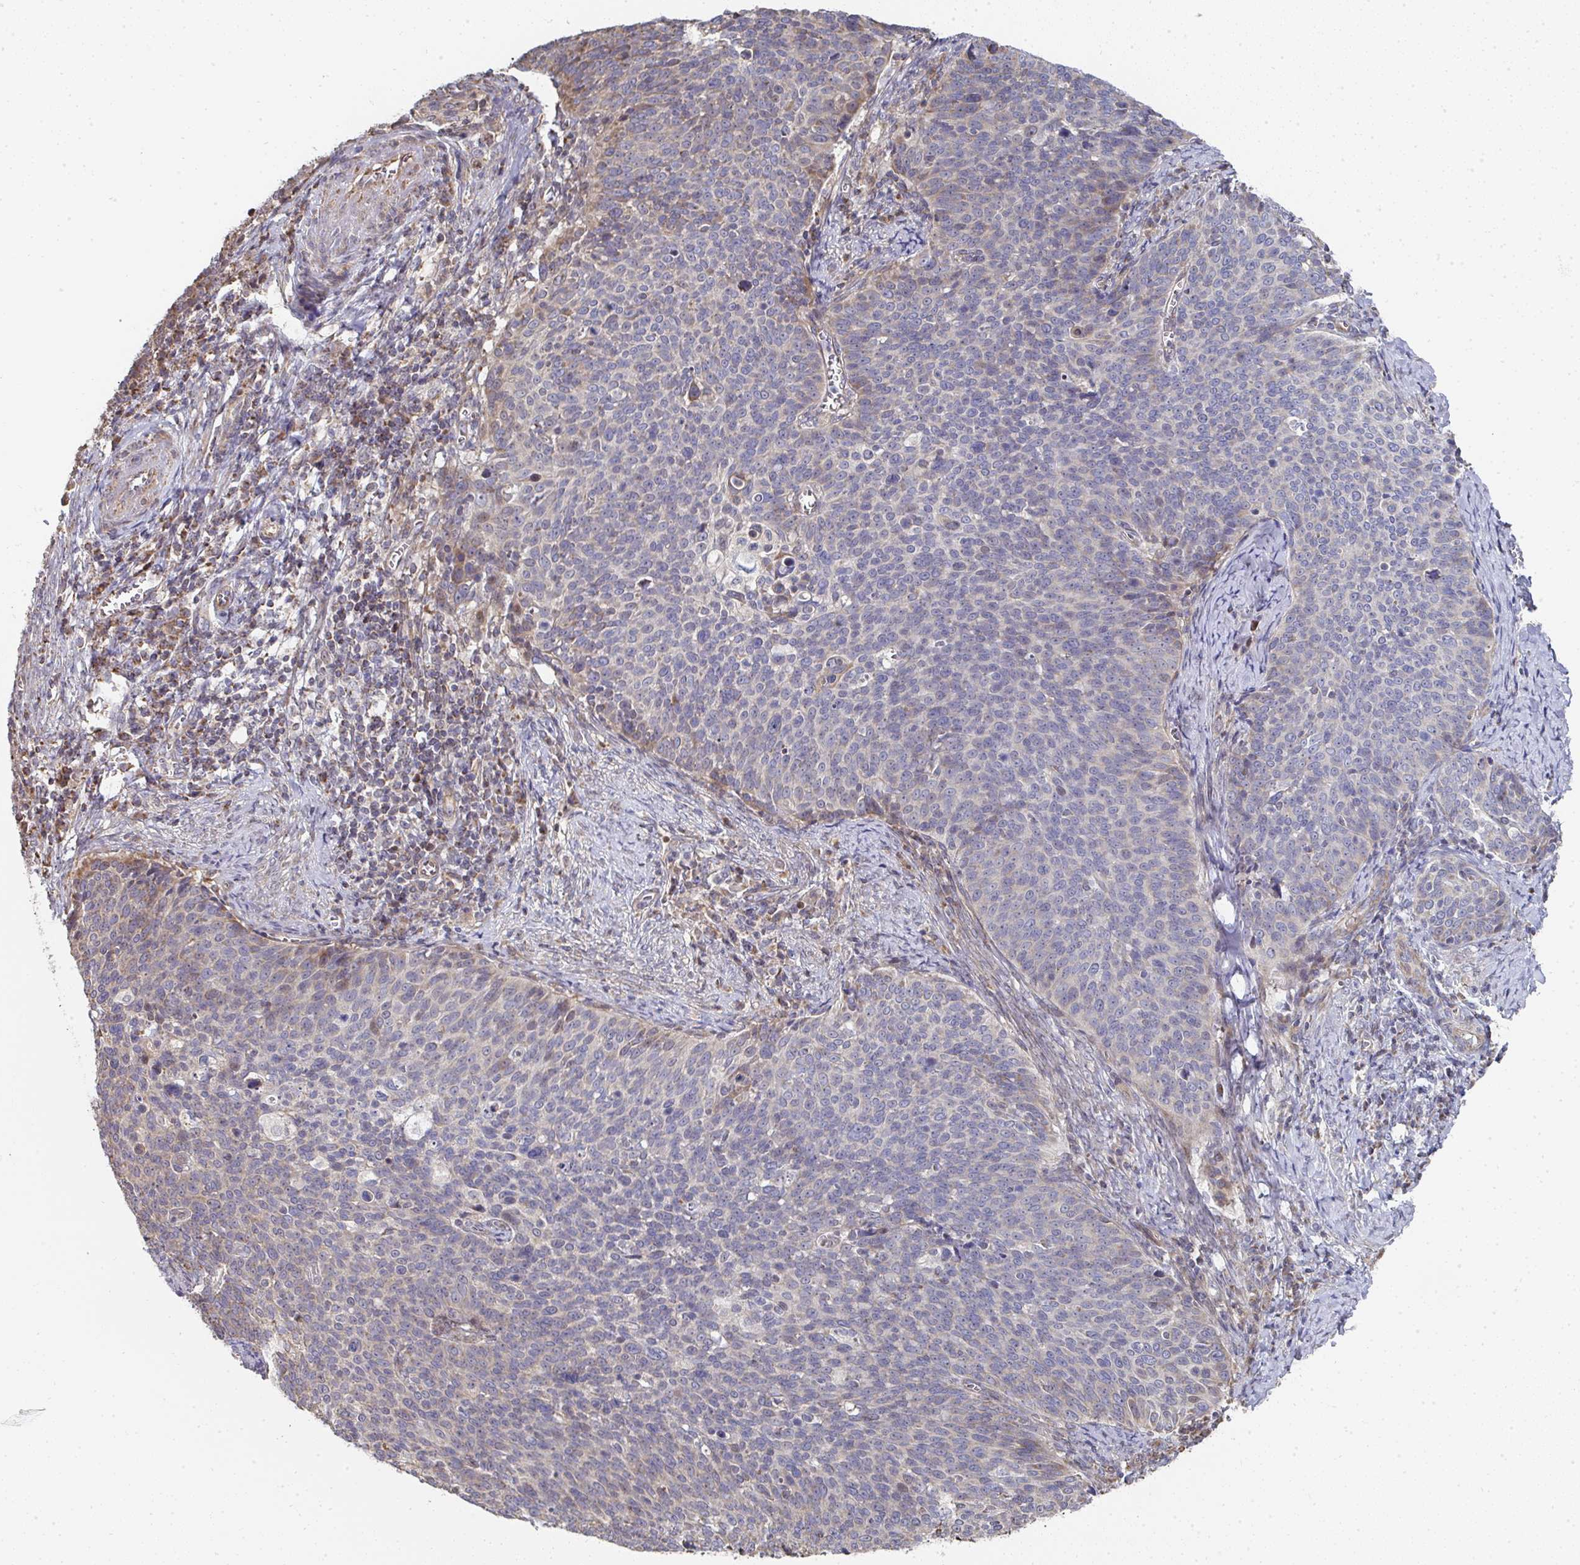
{"staining": {"intensity": "weak", "quantity": "<25%", "location": "cytoplasmic/membranous"}, "tissue": "cervical cancer", "cell_type": "Tumor cells", "image_type": "cancer", "snomed": [{"axis": "morphology", "description": "Normal tissue, NOS"}, {"axis": "morphology", "description": "Squamous cell carcinoma, NOS"}, {"axis": "topography", "description": "Cervix"}], "caption": "Immunohistochemical staining of cervical cancer (squamous cell carcinoma) demonstrates no significant staining in tumor cells.", "gene": "AGTPBP1", "patient": {"sex": "female", "age": 39}}